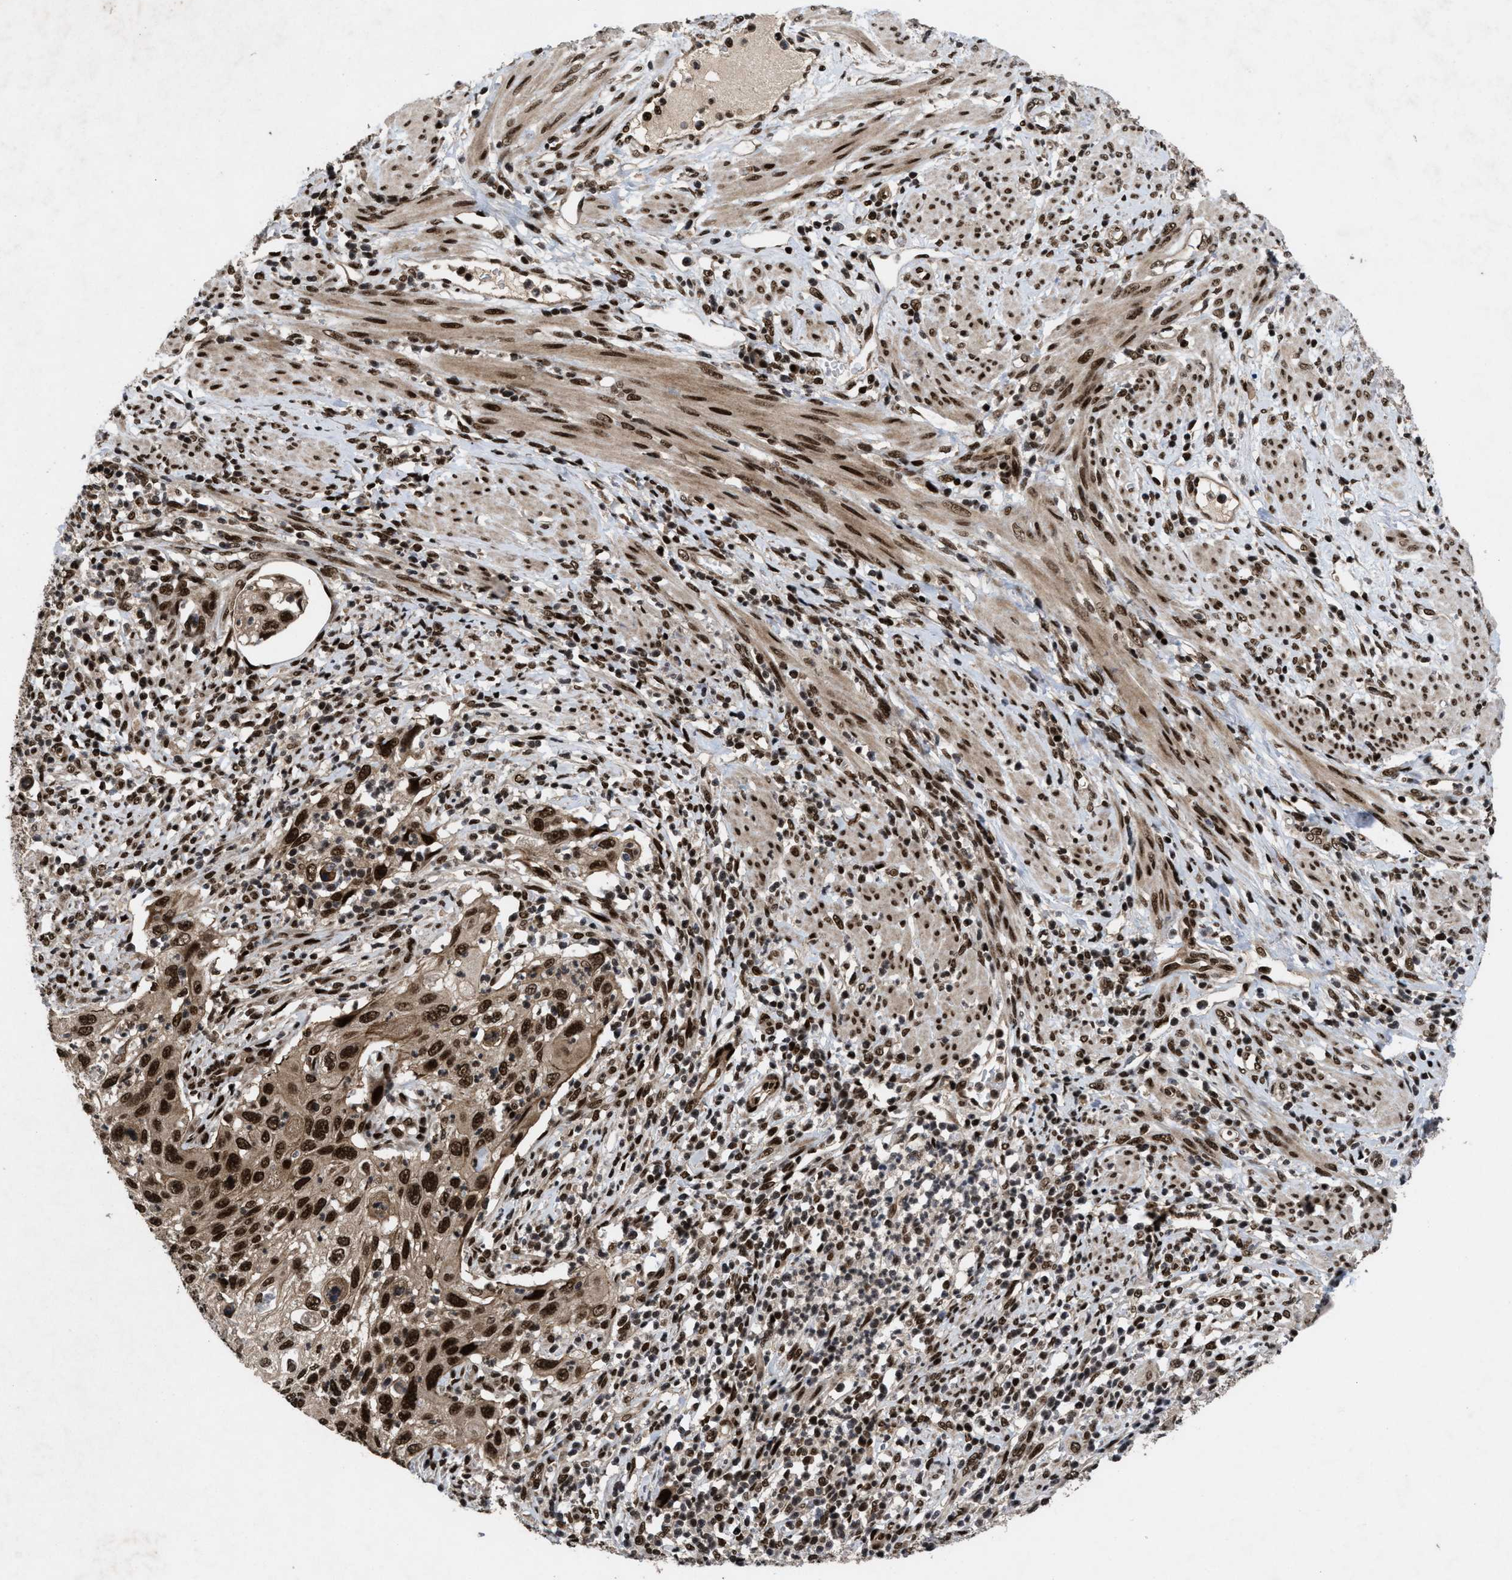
{"staining": {"intensity": "strong", "quantity": ">75%", "location": "nuclear"}, "tissue": "cervical cancer", "cell_type": "Tumor cells", "image_type": "cancer", "snomed": [{"axis": "morphology", "description": "Squamous cell carcinoma, NOS"}, {"axis": "topography", "description": "Cervix"}], "caption": "DAB immunohistochemical staining of cervical squamous cell carcinoma shows strong nuclear protein positivity in approximately >75% of tumor cells. (Stains: DAB in brown, nuclei in blue, Microscopy: brightfield microscopy at high magnification).", "gene": "WIZ", "patient": {"sex": "female", "age": 70}}